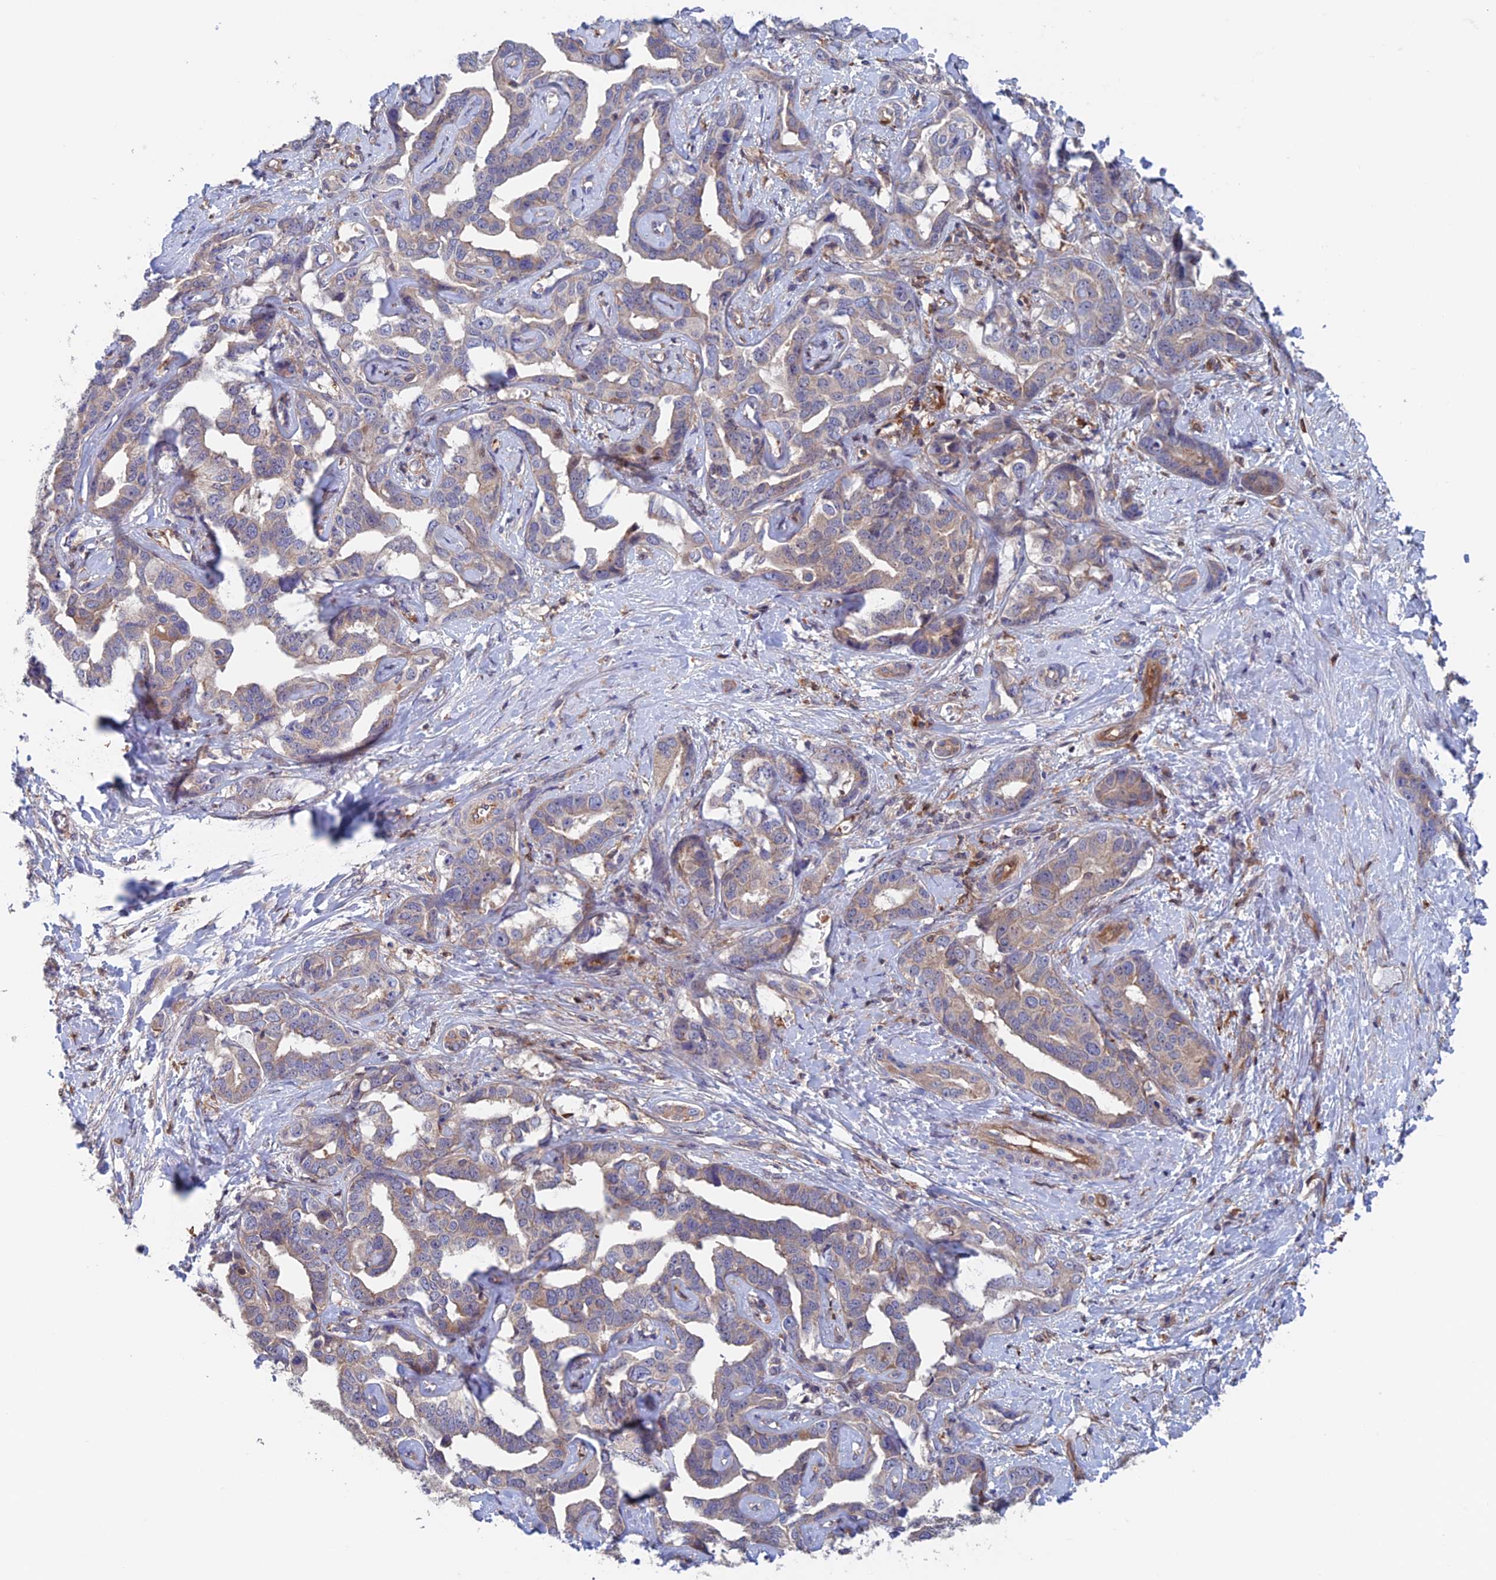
{"staining": {"intensity": "weak", "quantity": "25%-75%", "location": "cytoplasmic/membranous"}, "tissue": "liver cancer", "cell_type": "Tumor cells", "image_type": "cancer", "snomed": [{"axis": "morphology", "description": "Cholangiocarcinoma"}, {"axis": "topography", "description": "Liver"}], "caption": "Protein analysis of liver cholangiocarcinoma tissue displays weak cytoplasmic/membranous positivity in approximately 25%-75% of tumor cells. (IHC, brightfield microscopy, high magnification).", "gene": "NUDT16L1", "patient": {"sex": "male", "age": 59}}